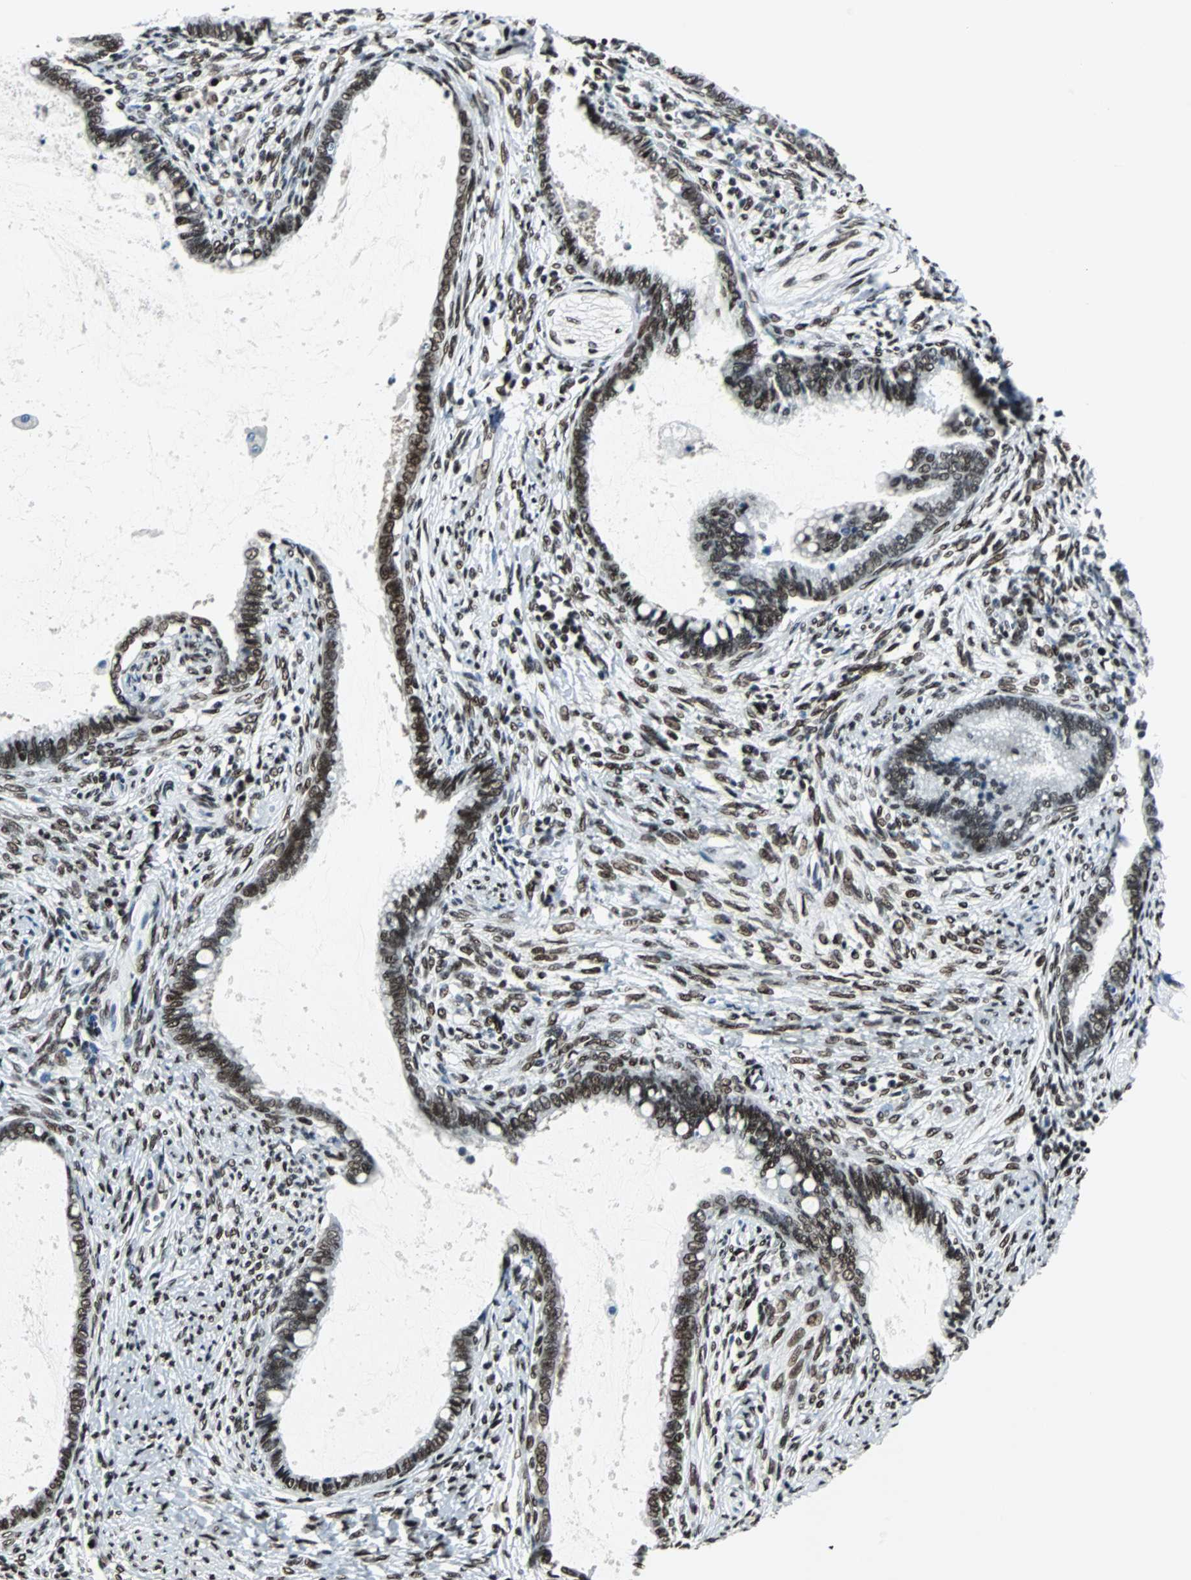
{"staining": {"intensity": "strong", "quantity": ">75%", "location": "nuclear"}, "tissue": "cervical cancer", "cell_type": "Tumor cells", "image_type": "cancer", "snomed": [{"axis": "morphology", "description": "Adenocarcinoma, NOS"}, {"axis": "topography", "description": "Cervix"}], "caption": "Brown immunohistochemical staining in human cervical cancer shows strong nuclear staining in approximately >75% of tumor cells. (DAB IHC, brown staining for protein, blue staining for nuclei).", "gene": "MEF2D", "patient": {"sex": "female", "age": 44}}